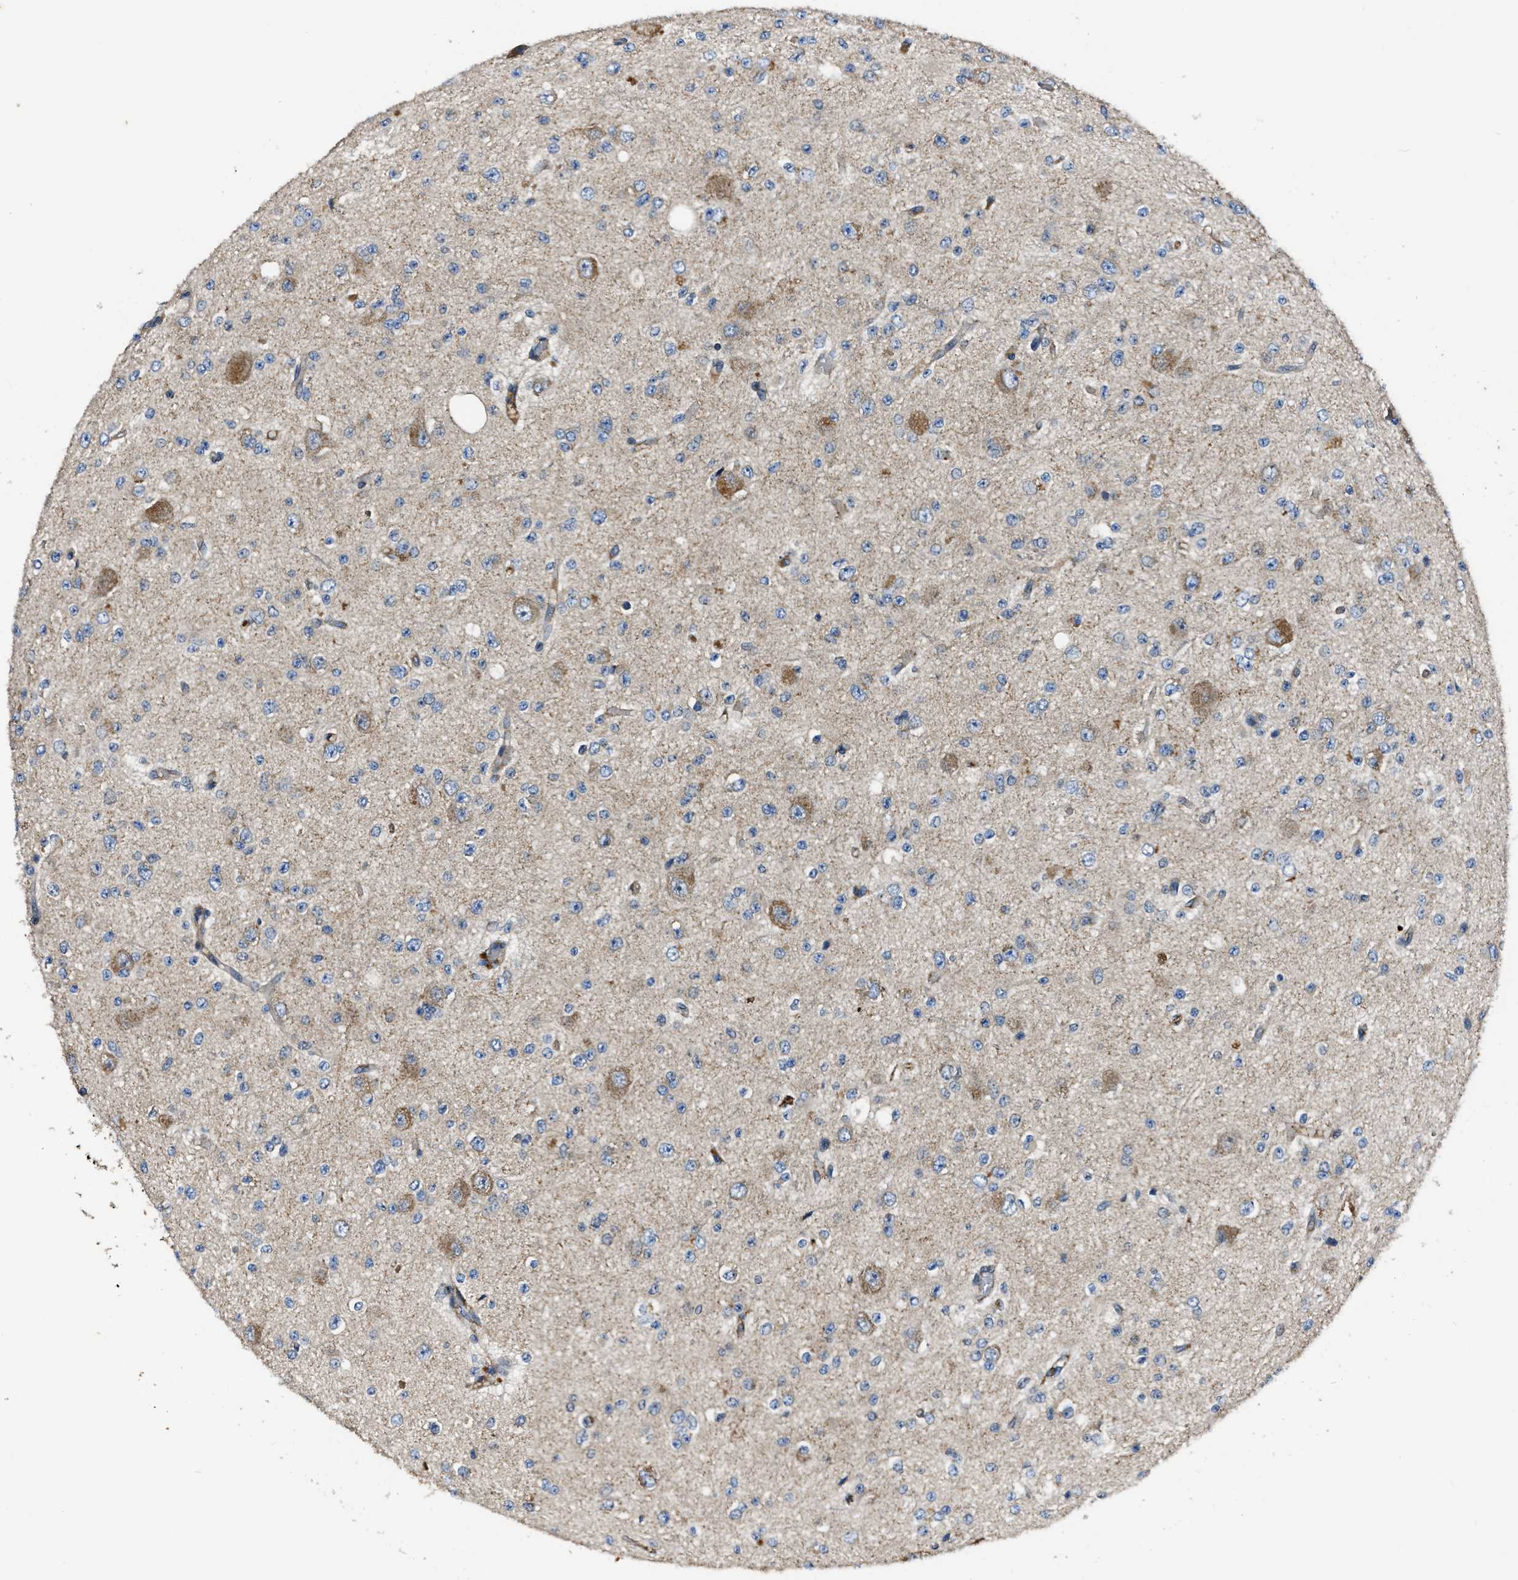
{"staining": {"intensity": "negative", "quantity": "none", "location": "none"}, "tissue": "glioma", "cell_type": "Tumor cells", "image_type": "cancer", "snomed": [{"axis": "morphology", "description": "Glioma, malignant, High grade"}, {"axis": "topography", "description": "pancreas cauda"}], "caption": "There is no significant expression in tumor cells of high-grade glioma (malignant).", "gene": "ERC1", "patient": {"sex": "male", "age": 60}}